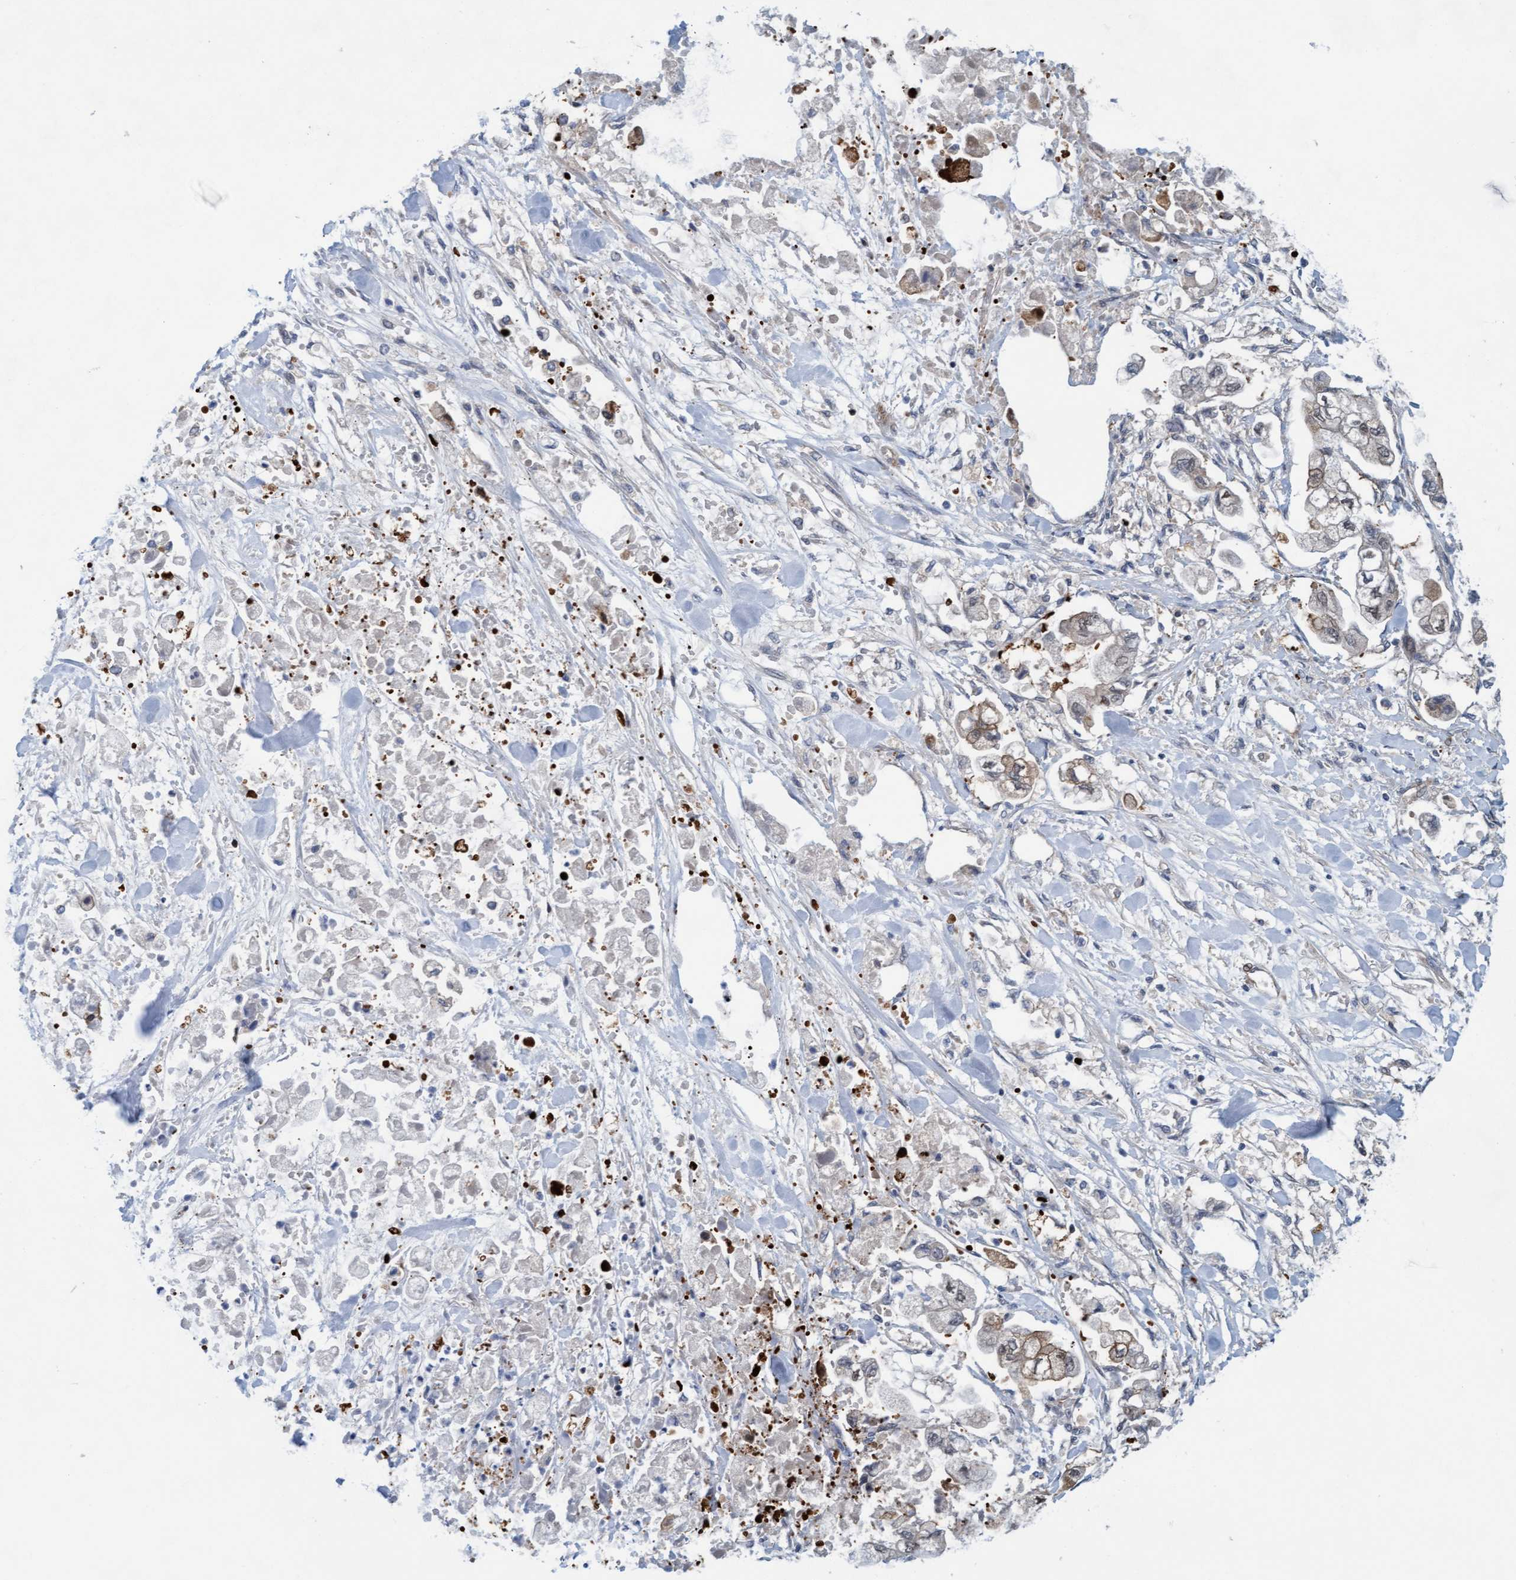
{"staining": {"intensity": "weak", "quantity": "25%-75%", "location": "cytoplasmic/membranous"}, "tissue": "stomach cancer", "cell_type": "Tumor cells", "image_type": "cancer", "snomed": [{"axis": "morphology", "description": "Normal tissue, NOS"}, {"axis": "morphology", "description": "Adenocarcinoma, NOS"}, {"axis": "topography", "description": "Stomach"}], "caption": "Protein expression by IHC shows weak cytoplasmic/membranous staining in about 25%-75% of tumor cells in stomach cancer.", "gene": "KLHL25", "patient": {"sex": "male", "age": 62}}